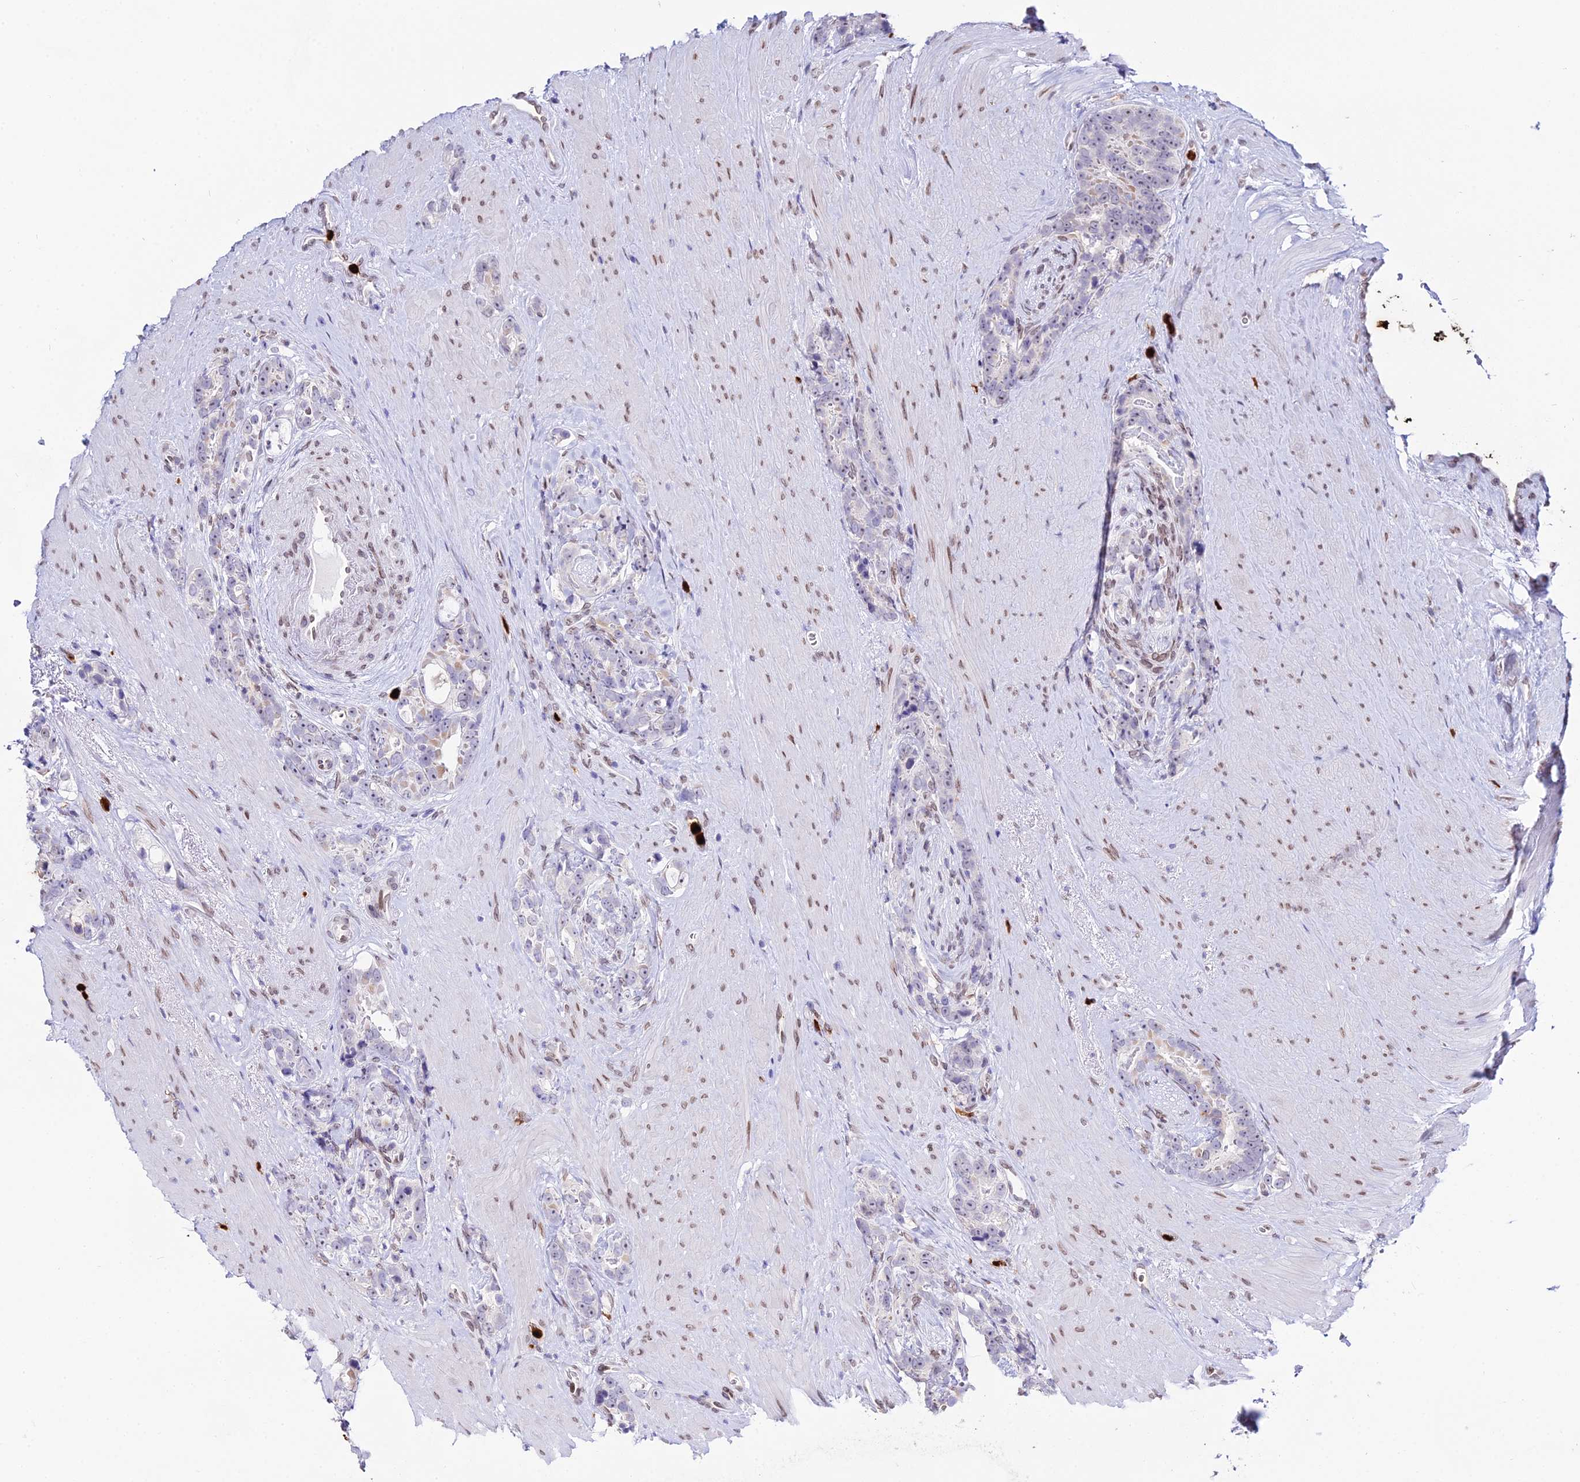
{"staining": {"intensity": "negative", "quantity": "none", "location": "none"}, "tissue": "prostate cancer", "cell_type": "Tumor cells", "image_type": "cancer", "snomed": [{"axis": "morphology", "description": "Adenocarcinoma, High grade"}, {"axis": "topography", "description": "Prostate"}], "caption": "Immunohistochemistry (IHC) image of neoplastic tissue: human adenocarcinoma (high-grade) (prostate) stained with DAB reveals no significant protein positivity in tumor cells.", "gene": "MCM10", "patient": {"sex": "male", "age": 74}}